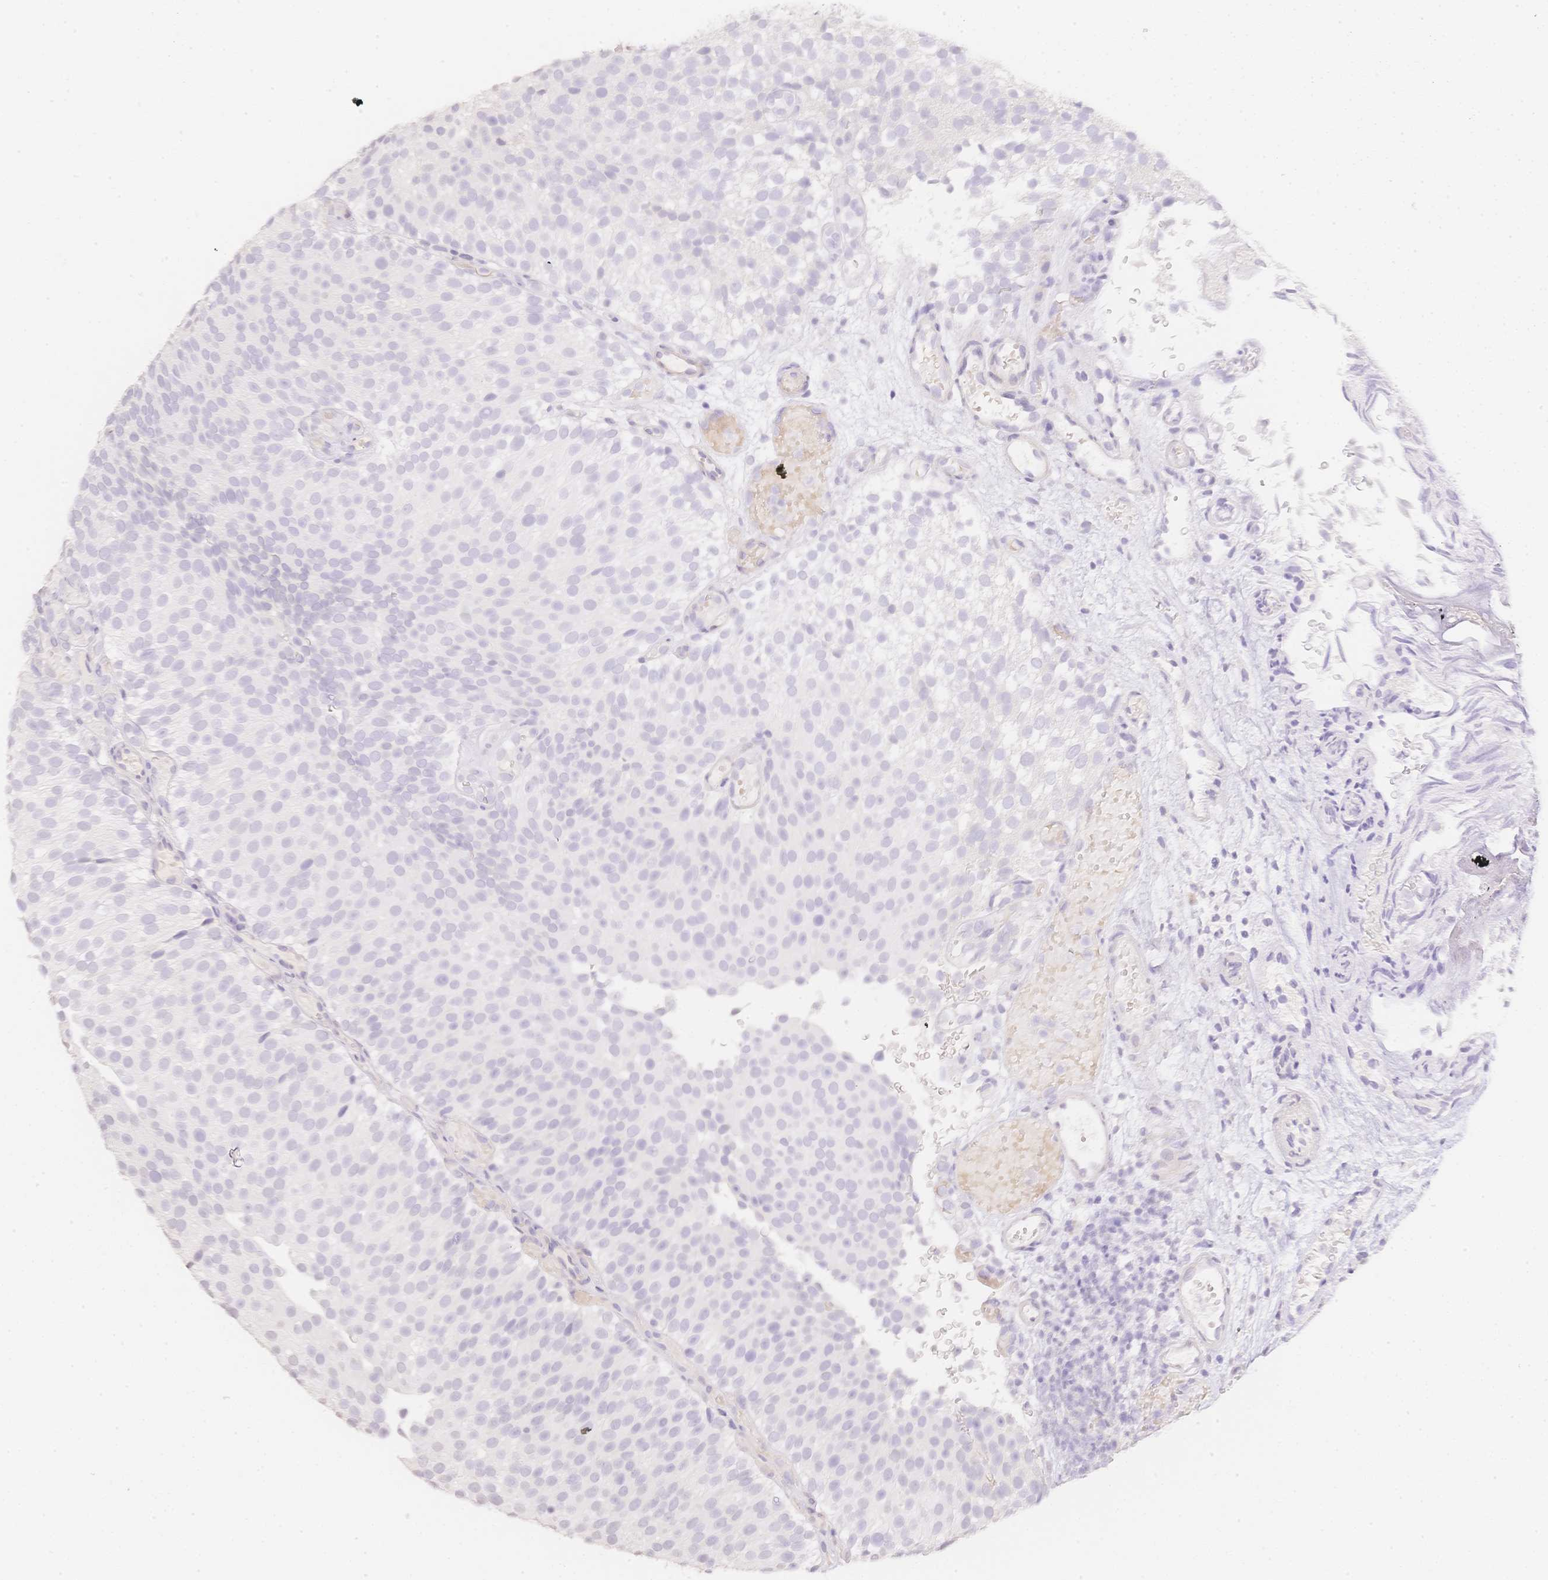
{"staining": {"intensity": "negative", "quantity": "none", "location": "none"}, "tissue": "urothelial cancer", "cell_type": "Tumor cells", "image_type": "cancer", "snomed": [{"axis": "morphology", "description": "Urothelial carcinoma, Low grade"}, {"axis": "topography", "description": "Urinary bladder"}], "caption": "High power microscopy image of an IHC micrograph of urothelial cancer, revealing no significant expression in tumor cells. (Stains: DAB (3,3'-diaminobenzidine) immunohistochemistry (IHC) with hematoxylin counter stain, Microscopy: brightfield microscopy at high magnification).", "gene": "HCRTR2", "patient": {"sex": "male", "age": 78}}